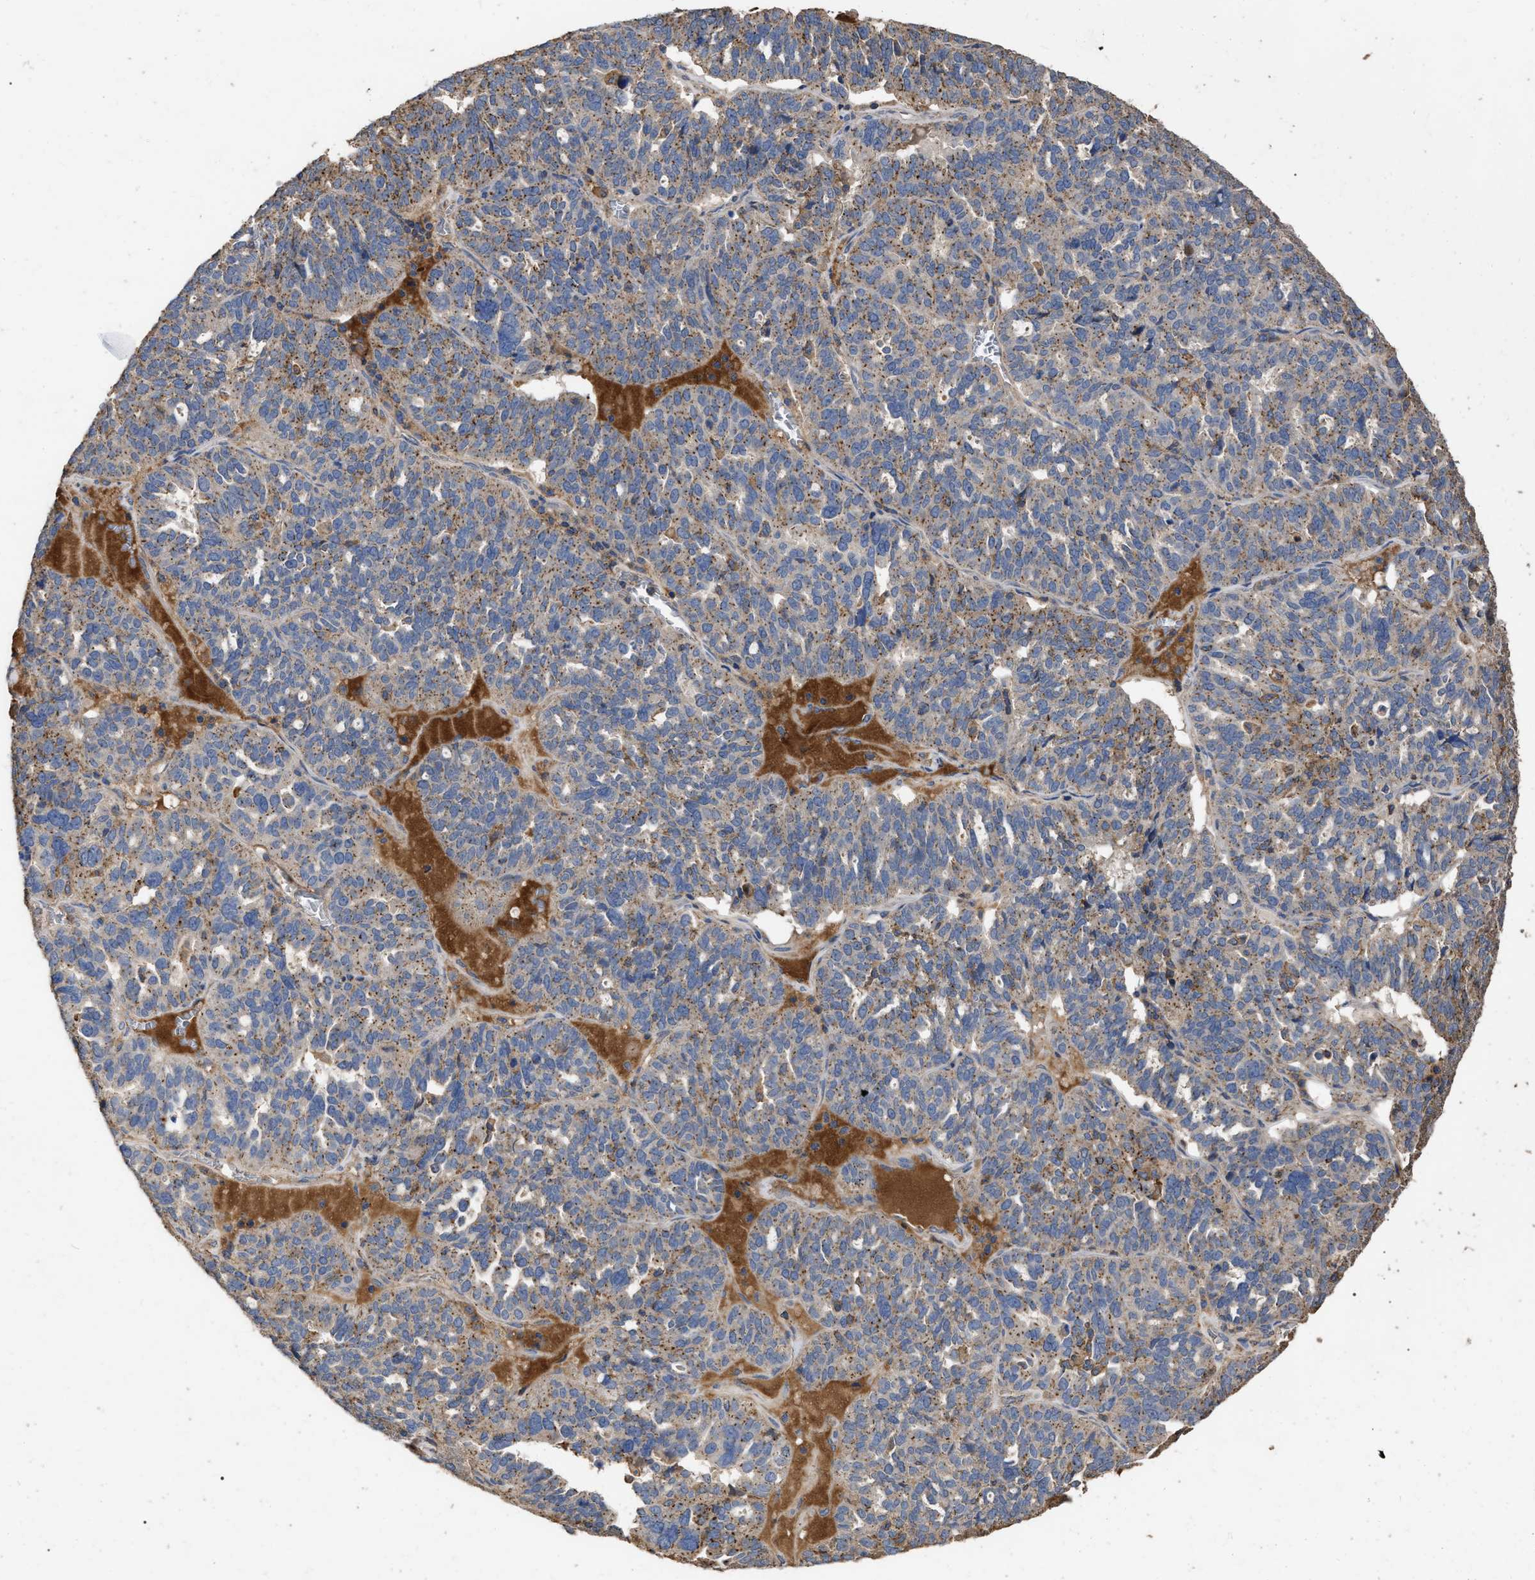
{"staining": {"intensity": "weak", "quantity": ">75%", "location": "cytoplasmic/membranous"}, "tissue": "ovarian cancer", "cell_type": "Tumor cells", "image_type": "cancer", "snomed": [{"axis": "morphology", "description": "Cystadenocarcinoma, serous, NOS"}, {"axis": "topography", "description": "Ovary"}], "caption": "The immunohistochemical stain labels weak cytoplasmic/membranous expression in tumor cells of ovarian serous cystadenocarcinoma tissue.", "gene": "GPR179", "patient": {"sex": "female", "age": 59}}